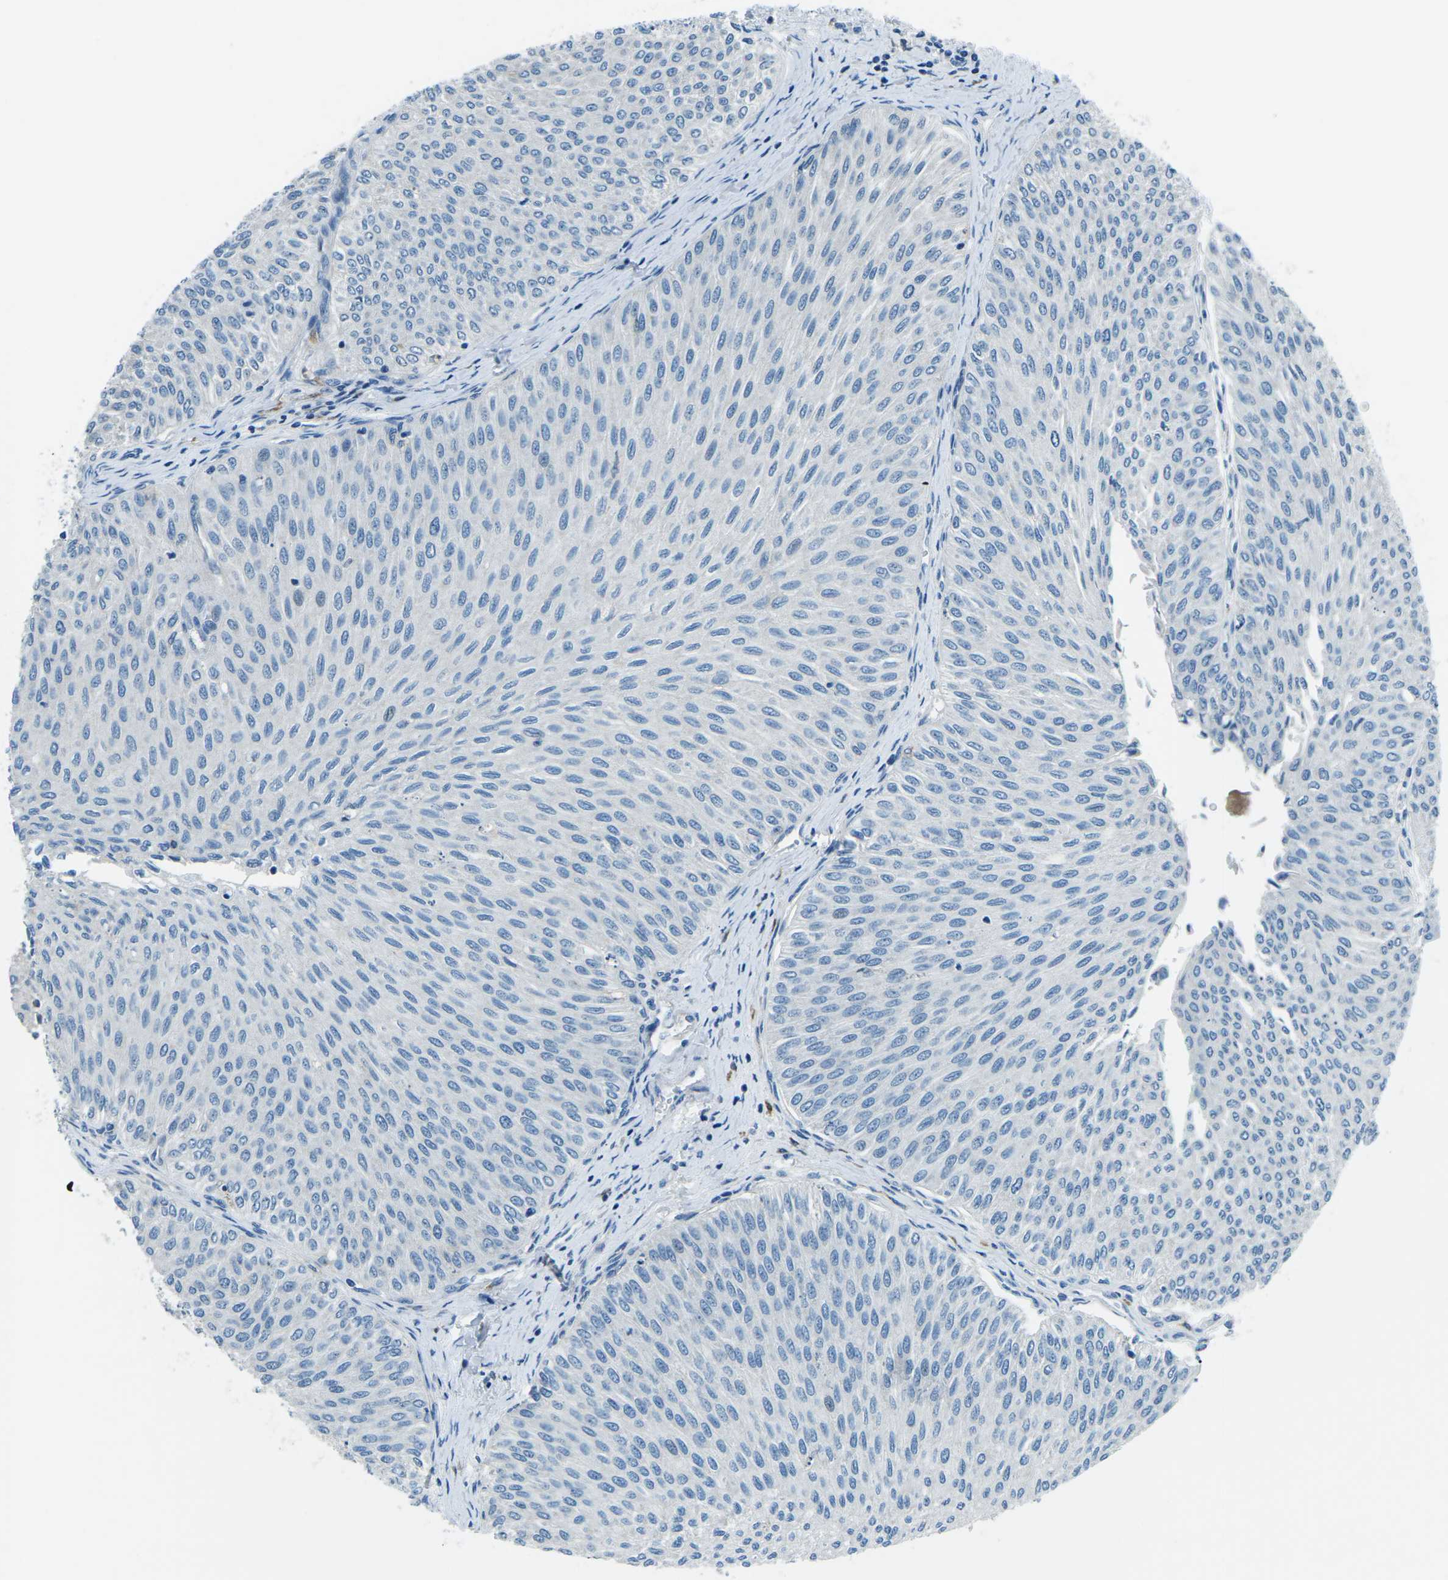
{"staining": {"intensity": "negative", "quantity": "none", "location": "none"}, "tissue": "urothelial cancer", "cell_type": "Tumor cells", "image_type": "cancer", "snomed": [{"axis": "morphology", "description": "Urothelial carcinoma, Low grade"}, {"axis": "topography", "description": "Urinary bladder"}], "caption": "DAB immunohistochemical staining of urothelial carcinoma (low-grade) shows no significant positivity in tumor cells.", "gene": "CD1D", "patient": {"sex": "male", "age": 78}}